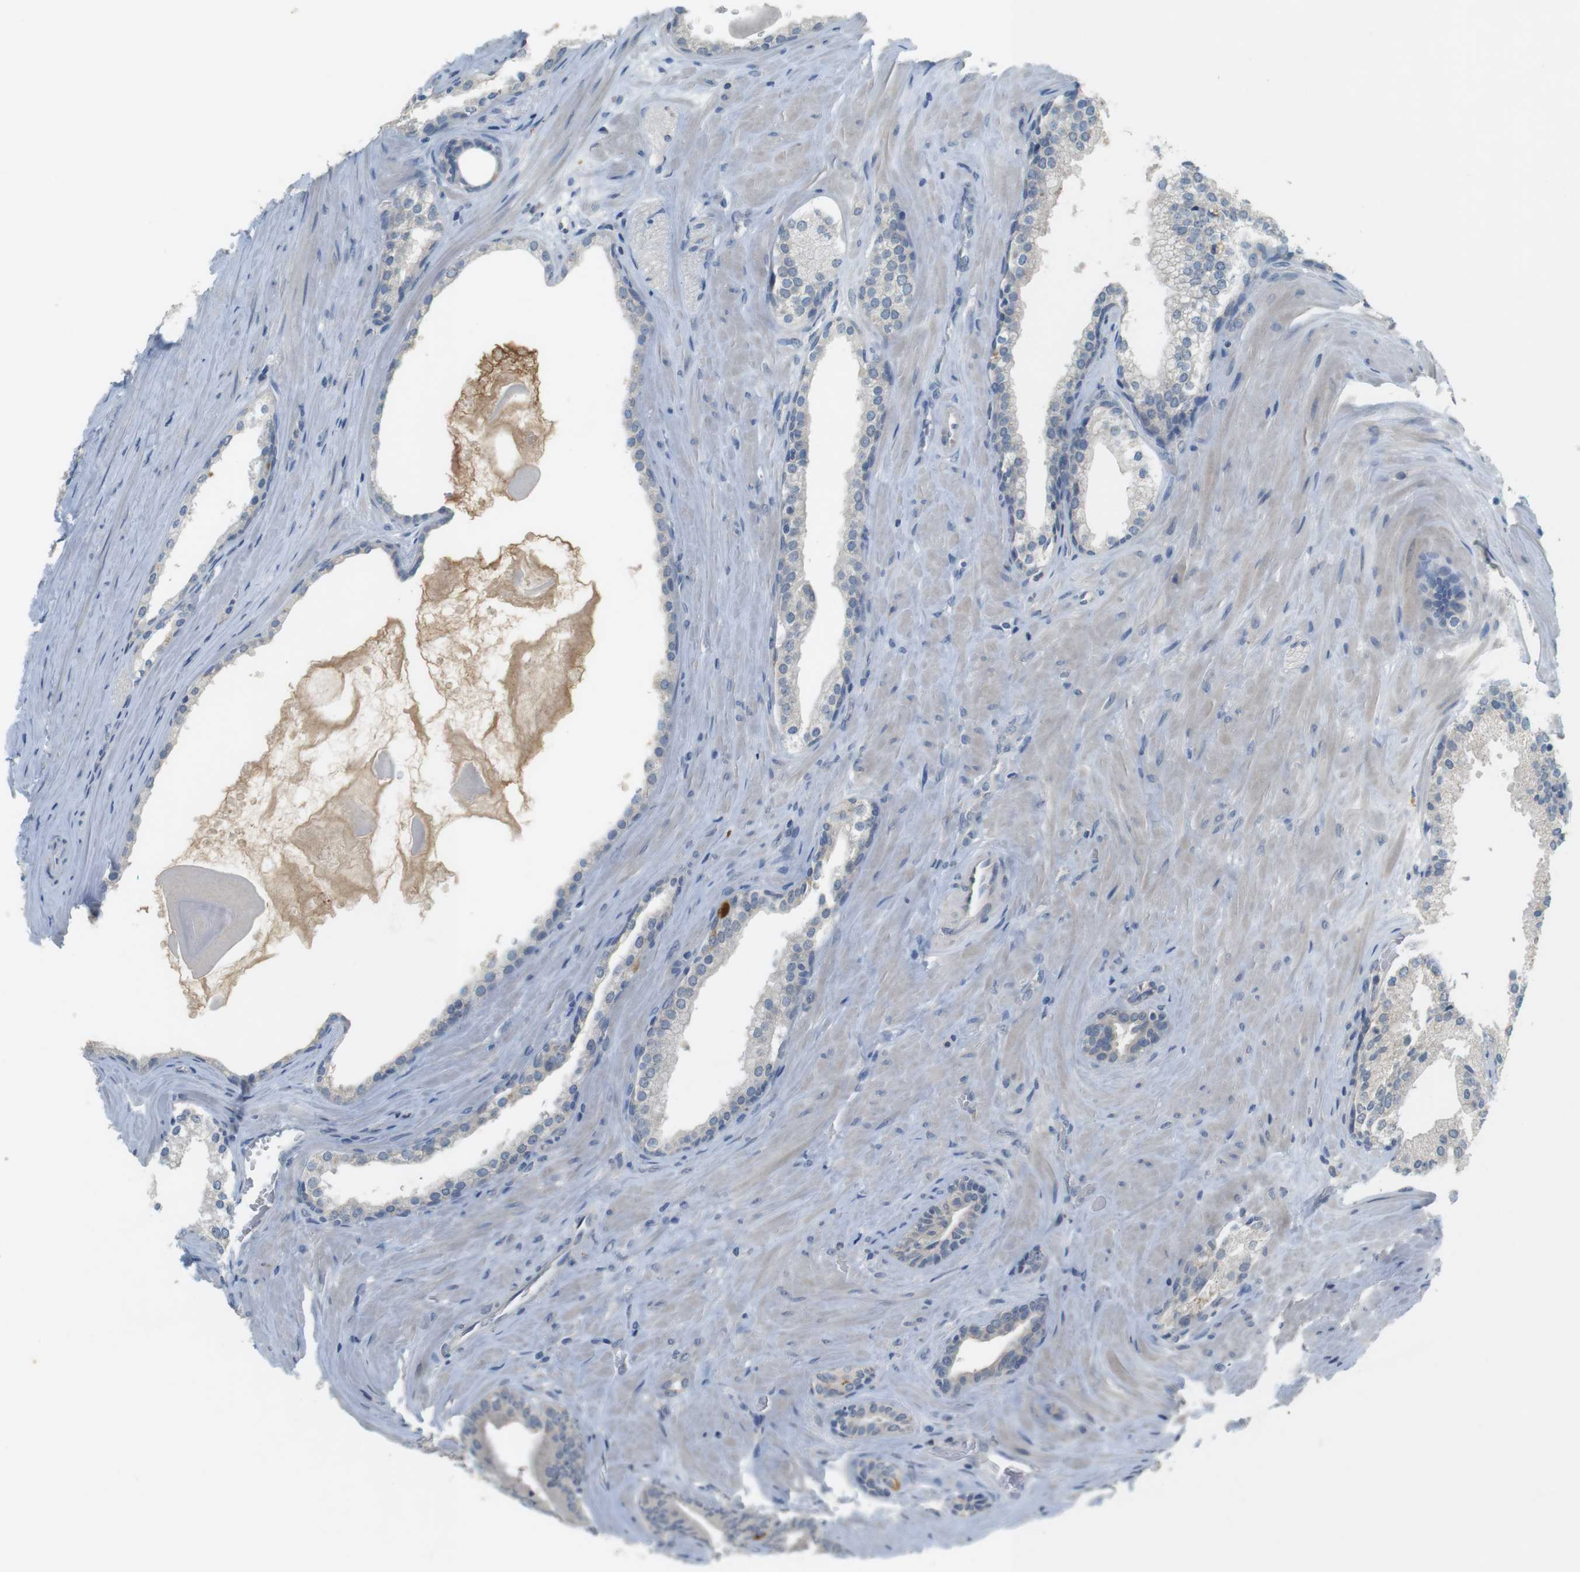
{"staining": {"intensity": "negative", "quantity": "none", "location": "none"}, "tissue": "prostate cancer", "cell_type": "Tumor cells", "image_type": "cancer", "snomed": [{"axis": "morphology", "description": "Adenocarcinoma, High grade"}, {"axis": "topography", "description": "Prostate"}], "caption": "A photomicrograph of human prostate cancer is negative for staining in tumor cells. (Stains: DAB (3,3'-diaminobenzidine) IHC with hematoxylin counter stain, Microscopy: brightfield microscopy at high magnification).", "gene": "MUC5B", "patient": {"sex": "male", "age": 60}}